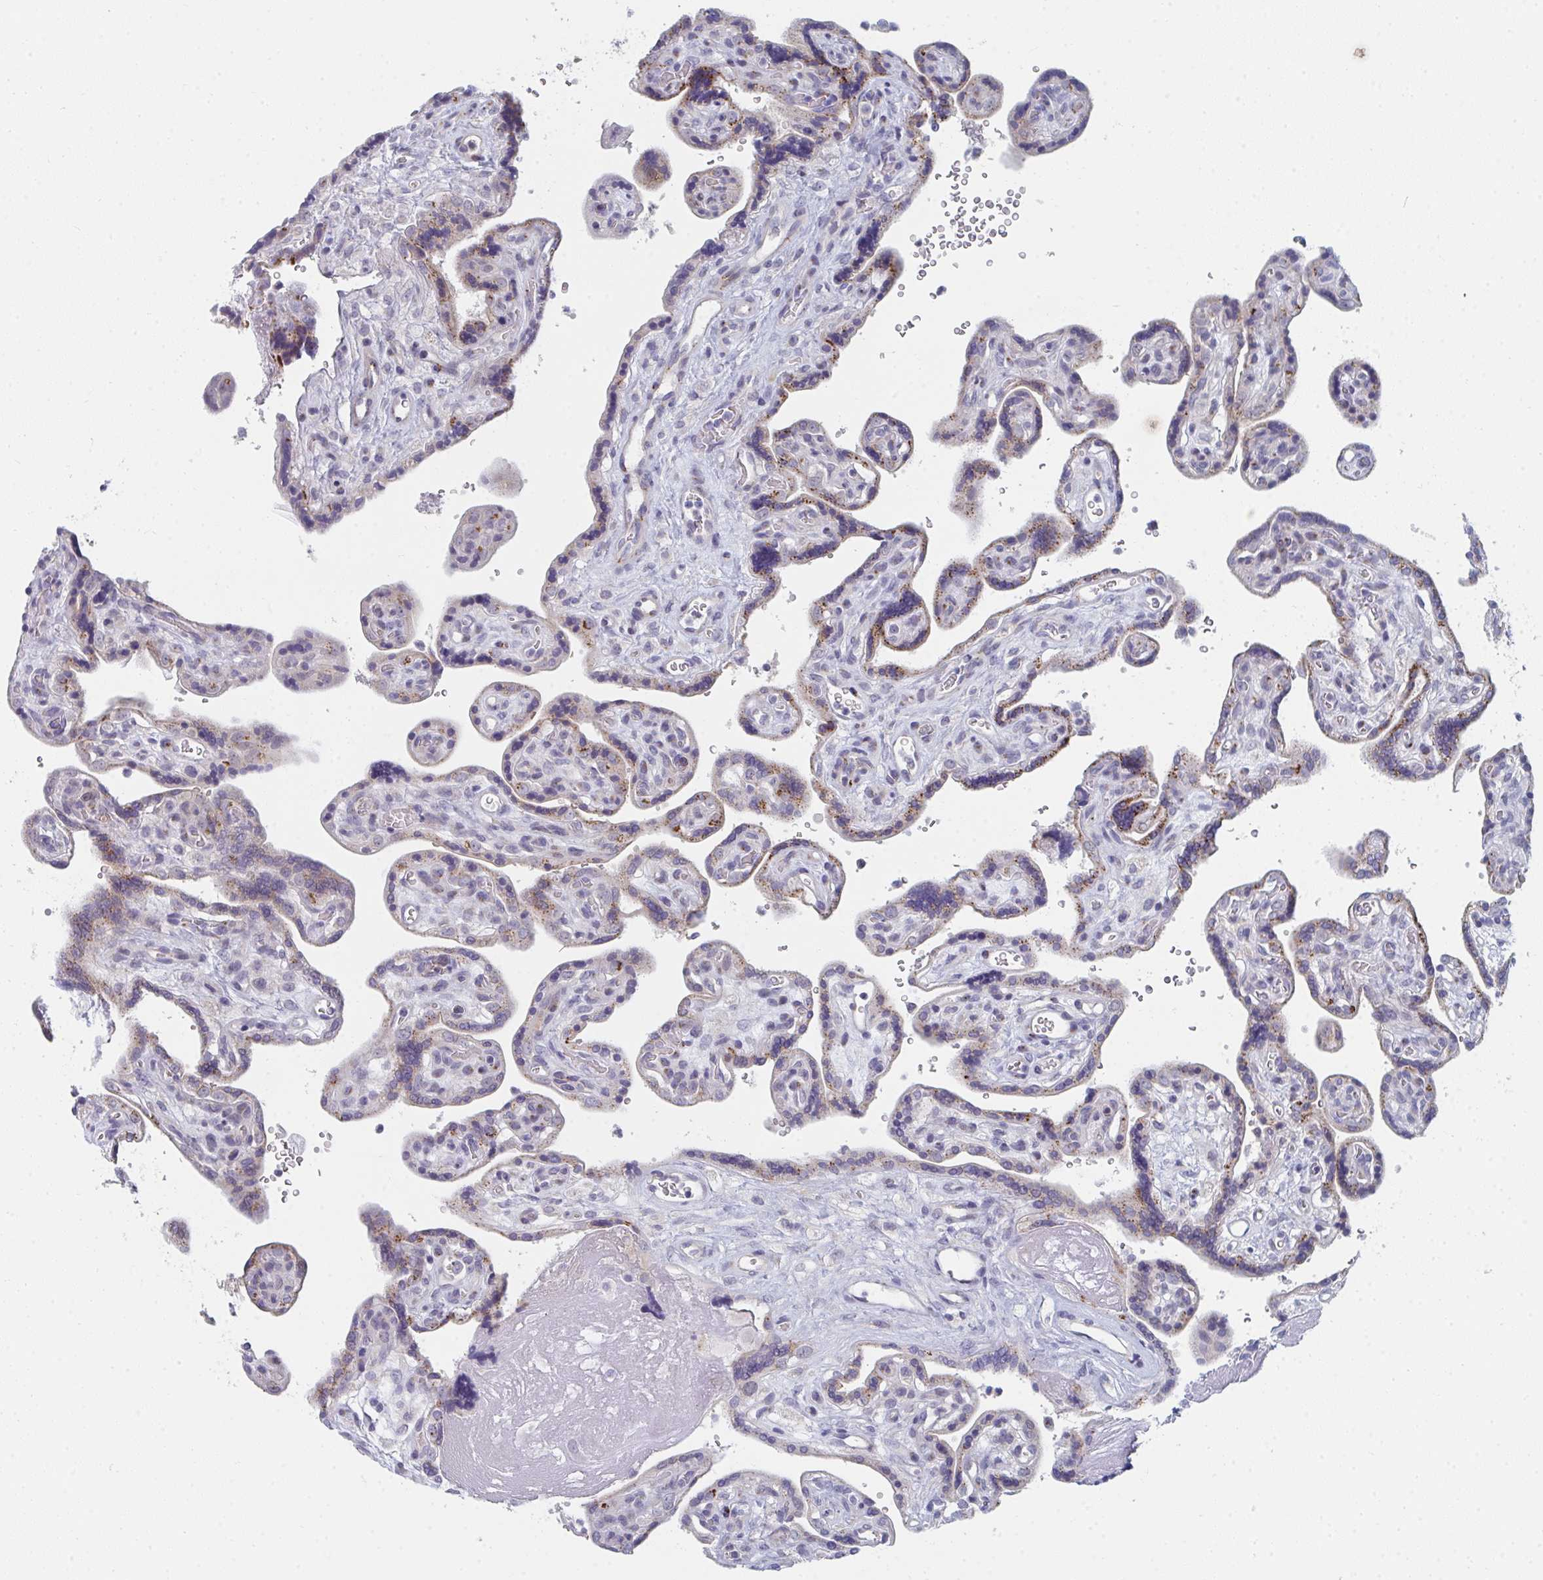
{"staining": {"intensity": "moderate", "quantity": "25%-75%", "location": "cytoplasmic/membranous"}, "tissue": "placenta", "cell_type": "Trophoblastic cells", "image_type": "normal", "snomed": [{"axis": "morphology", "description": "Normal tissue, NOS"}, {"axis": "topography", "description": "Placenta"}], "caption": "IHC micrograph of normal human placenta stained for a protein (brown), which shows medium levels of moderate cytoplasmic/membranous expression in about 25%-75% of trophoblastic cells.", "gene": "PSMG1", "patient": {"sex": "female", "age": 39}}